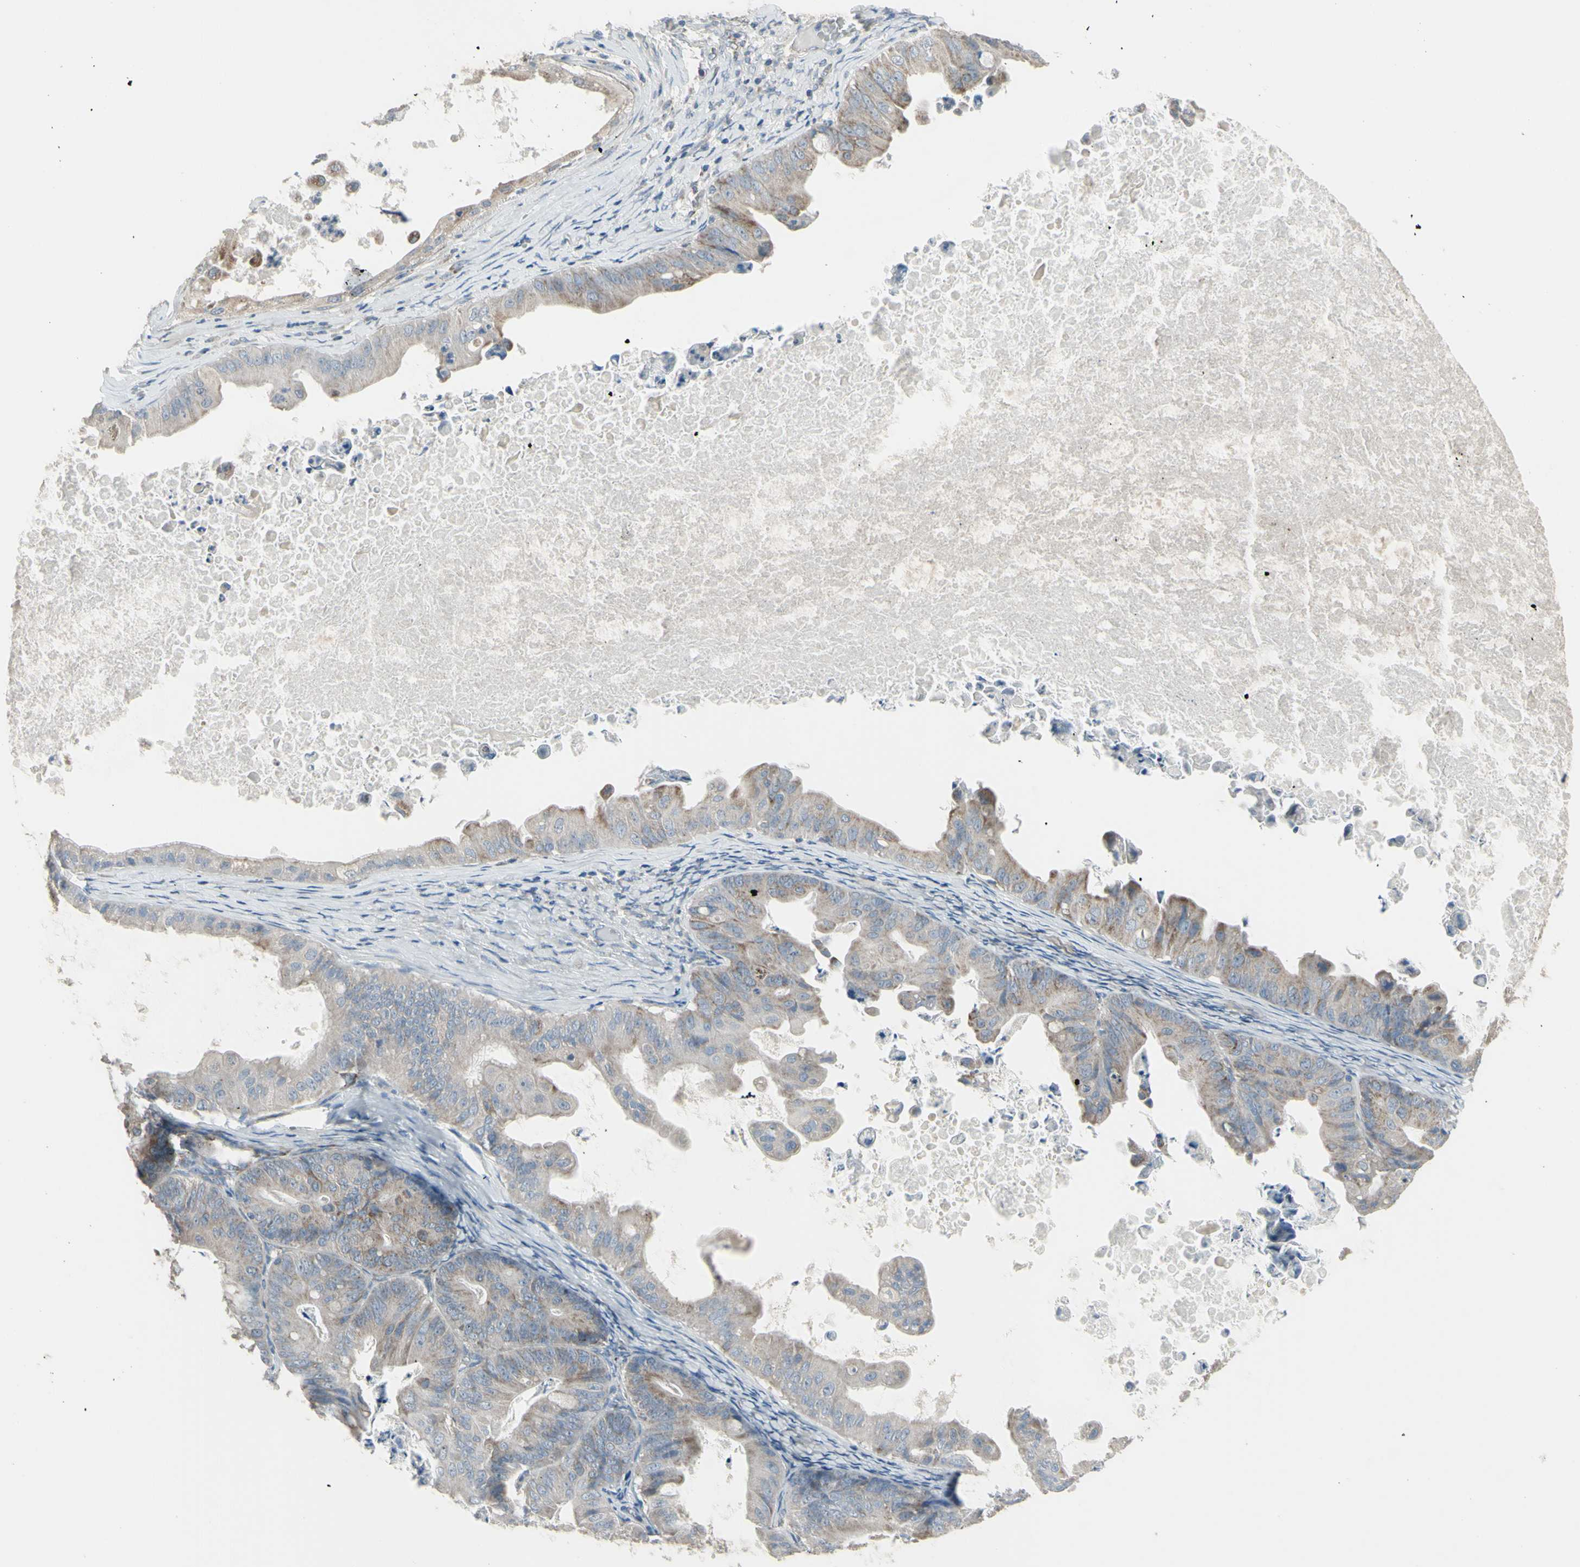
{"staining": {"intensity": "weak", "quantity": ">75%", "location": "cytoplasmic/membranous"}, "tissue": "ovarian cancer", "cell_type": "Tumor cells", "image_type": "cancer", "snomed": [{"axis": "morphology", "description": "Cystadenocarcinoma, mucinous, NOS"}, {"axis": "topography", "description": "Ovary"}], "caption": "The immunohistochemical stain labels weak cytoplasmic/membranous expression in tumor cells of mucinous cystadenocarcinoma (ovarian) tissue. Nuclei are stained in blue.", "gene": "FAM171B", "patient": {"sex": "female", "age": 37}}